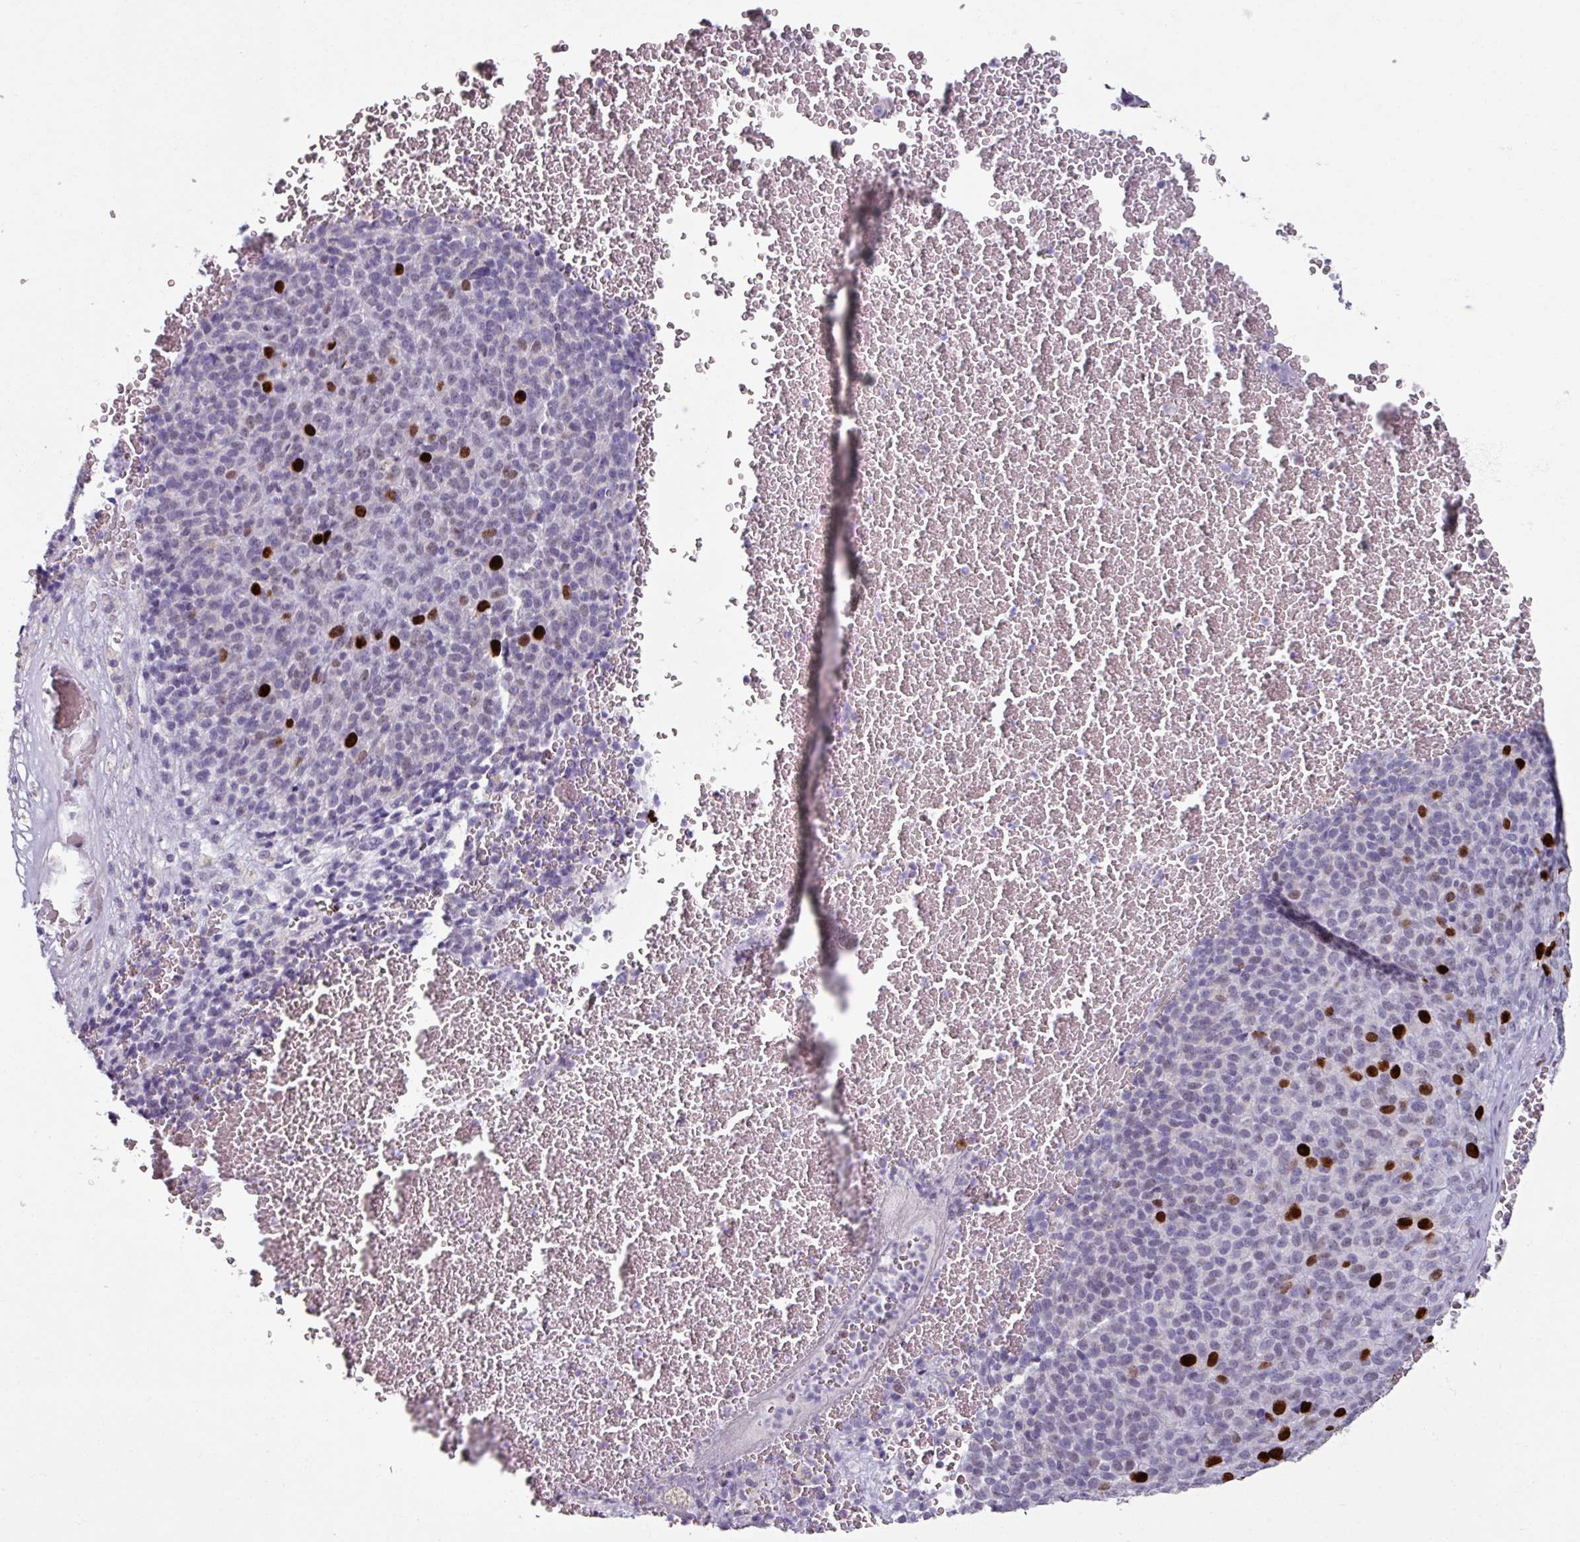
{"staining": {"intensity": "strong", "quantity": "<25%", "location": "nuclear"}, "tissue": "melanoma", "cell_type": "Tumor cells", "image_type": "cancer", "snomed": [{"axis": "morphology", "description": "Malignant melanoma, Metastatic site"}, {"axis": "topography", "description": "Brain"}], "caption": "Tumor cells demonstrate medium levels of strong nuclear staining in about <25% of cells in melanoma.", "gene": "ATAD2", "patient": {"sex": "female", "age": 56}}